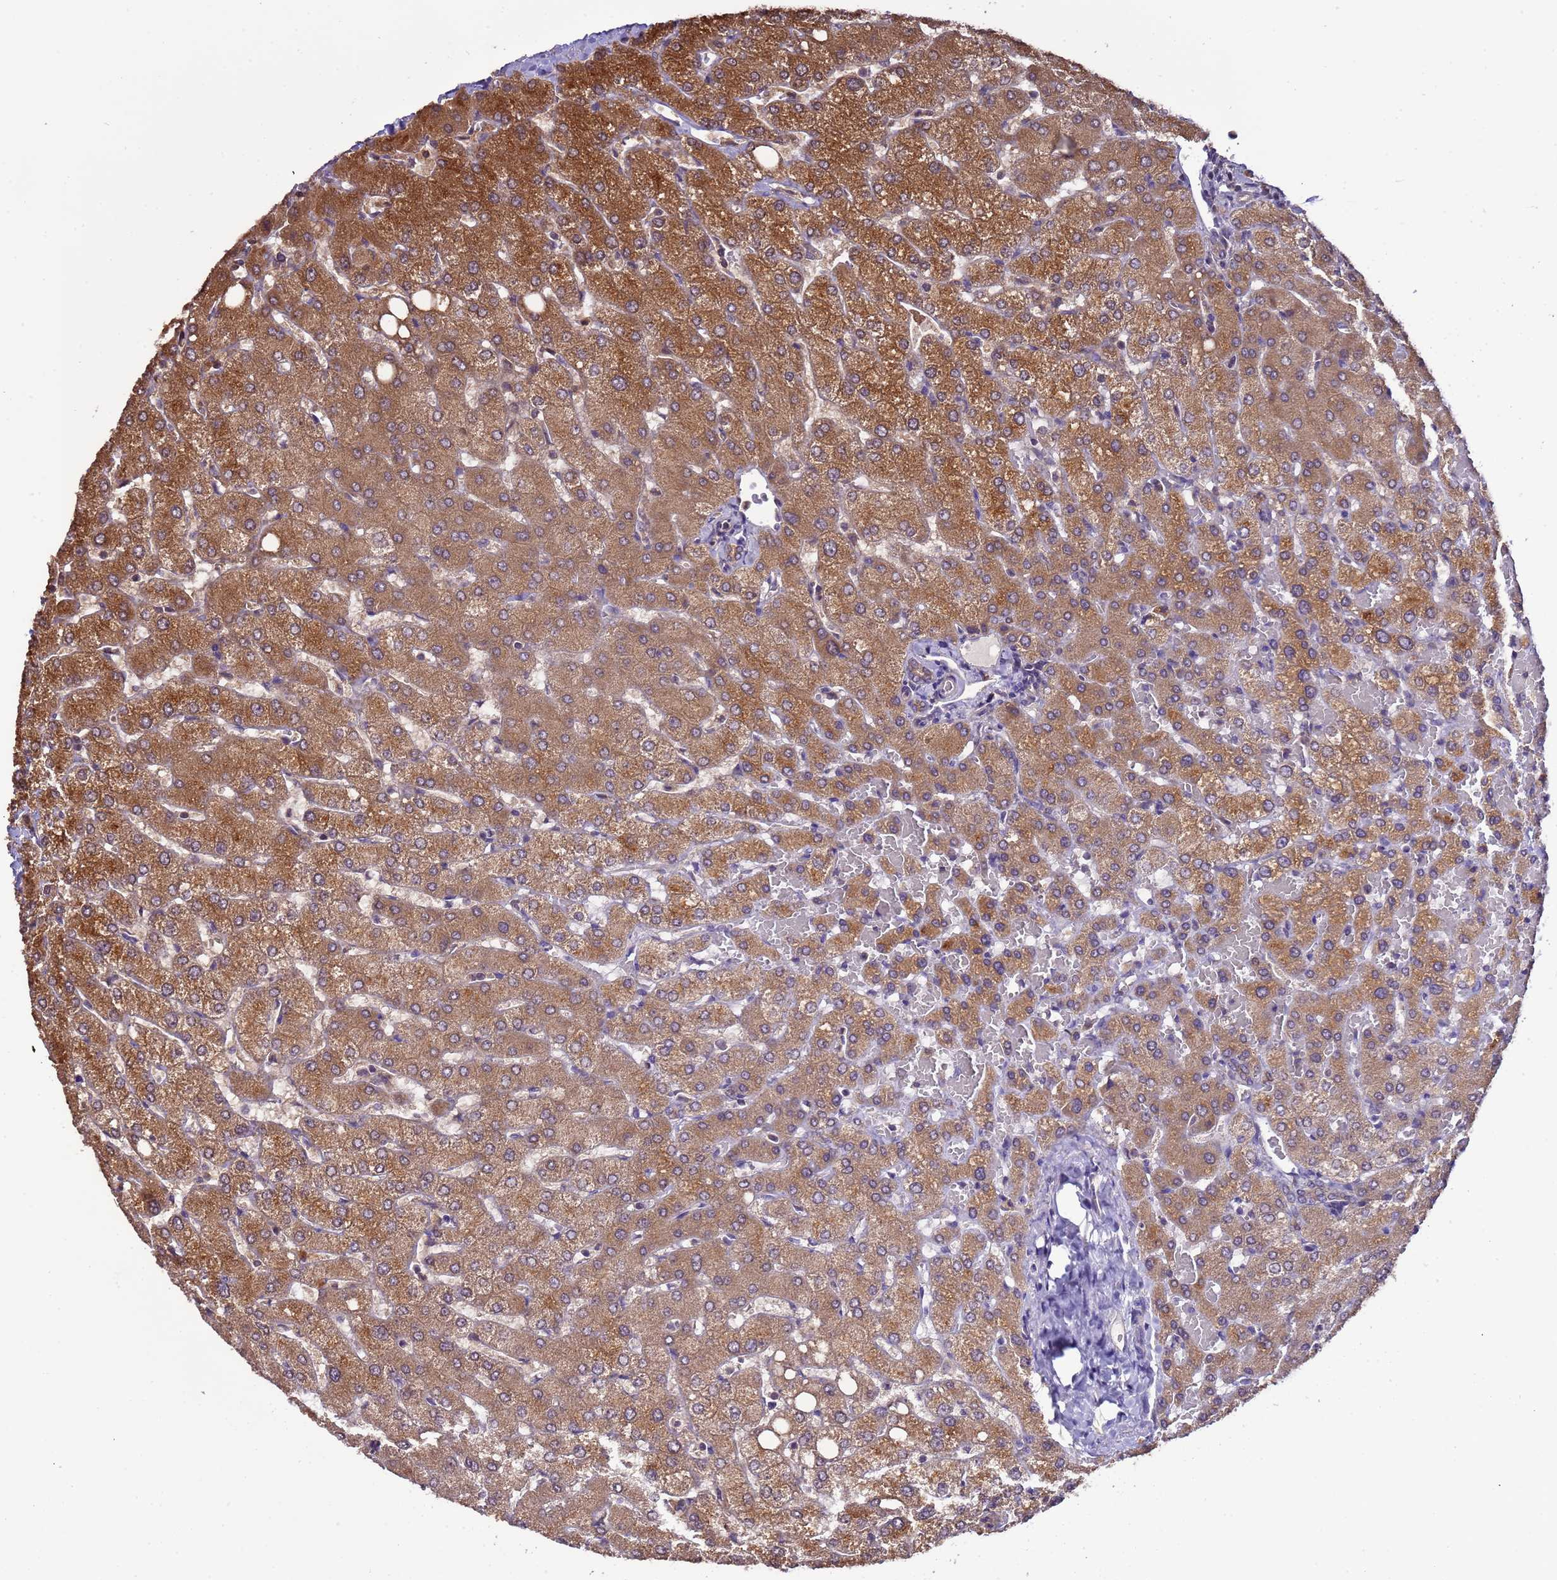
{"staining": {"intensity": "weak", "quantity": "<25%", "location": "cytoplasmic/membranous"}, "tissue": "liver", "cell_type": "Cholangiocytes", "image_type": "normal", "snomed": [{"axis": "morphology", "description": "Normal tissue, NOS"}, {"axis": "topography", "description": "Liver"}], "caption": "Cholangiocytes show no significant positivity in normal liver. (DAB IHC visualized using brightfield microscopy, high magnification).", "gene": "ELMOD2", "patient": {"sex": "female", "age": 54}}